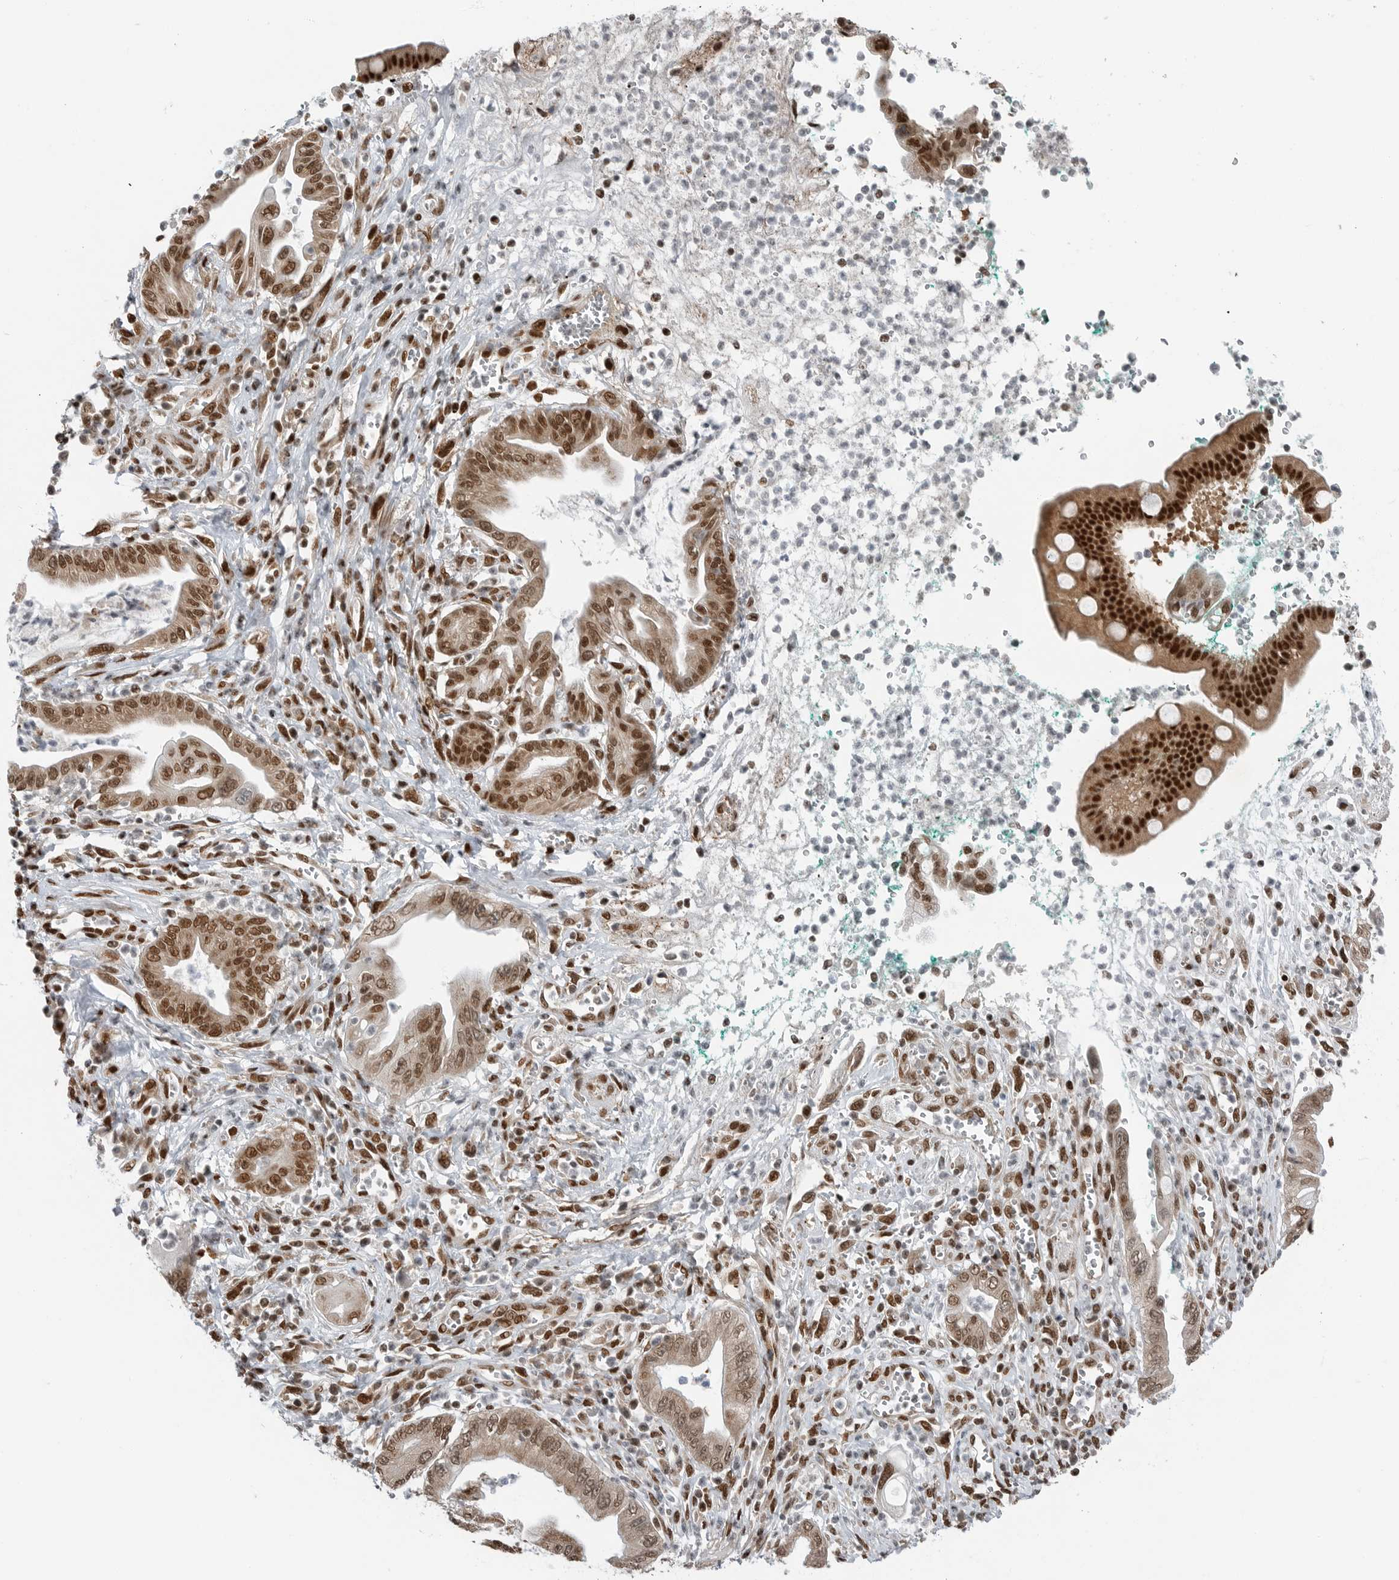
{"staining": {"intensity": "moderate", "quantity": ">75%", "location": "cytoplasmic/membranous,nuclear"}, "tissue": "pancreatic cancer", "cell_type": "Tumor cells", "image_type": "cancer", "snomed": [{"axis": "morphology", "description": "Adenocarcinoma, NOS"}, {"axis": "topography", "description": "Pancreas"}], "caption": "Protein staining by IHC demonstrates moderate cytoplasmic/membranous and nuclear expression in about >75% of tumor cells in pancreatic cancer (adenocarcinoma). (DAB (3,3'-diaminobenzidine) = brown stain, brightfield microscopy at high magnification).", "gene": "BLZF1", "patient": {"sex": "male", "age": 78}}